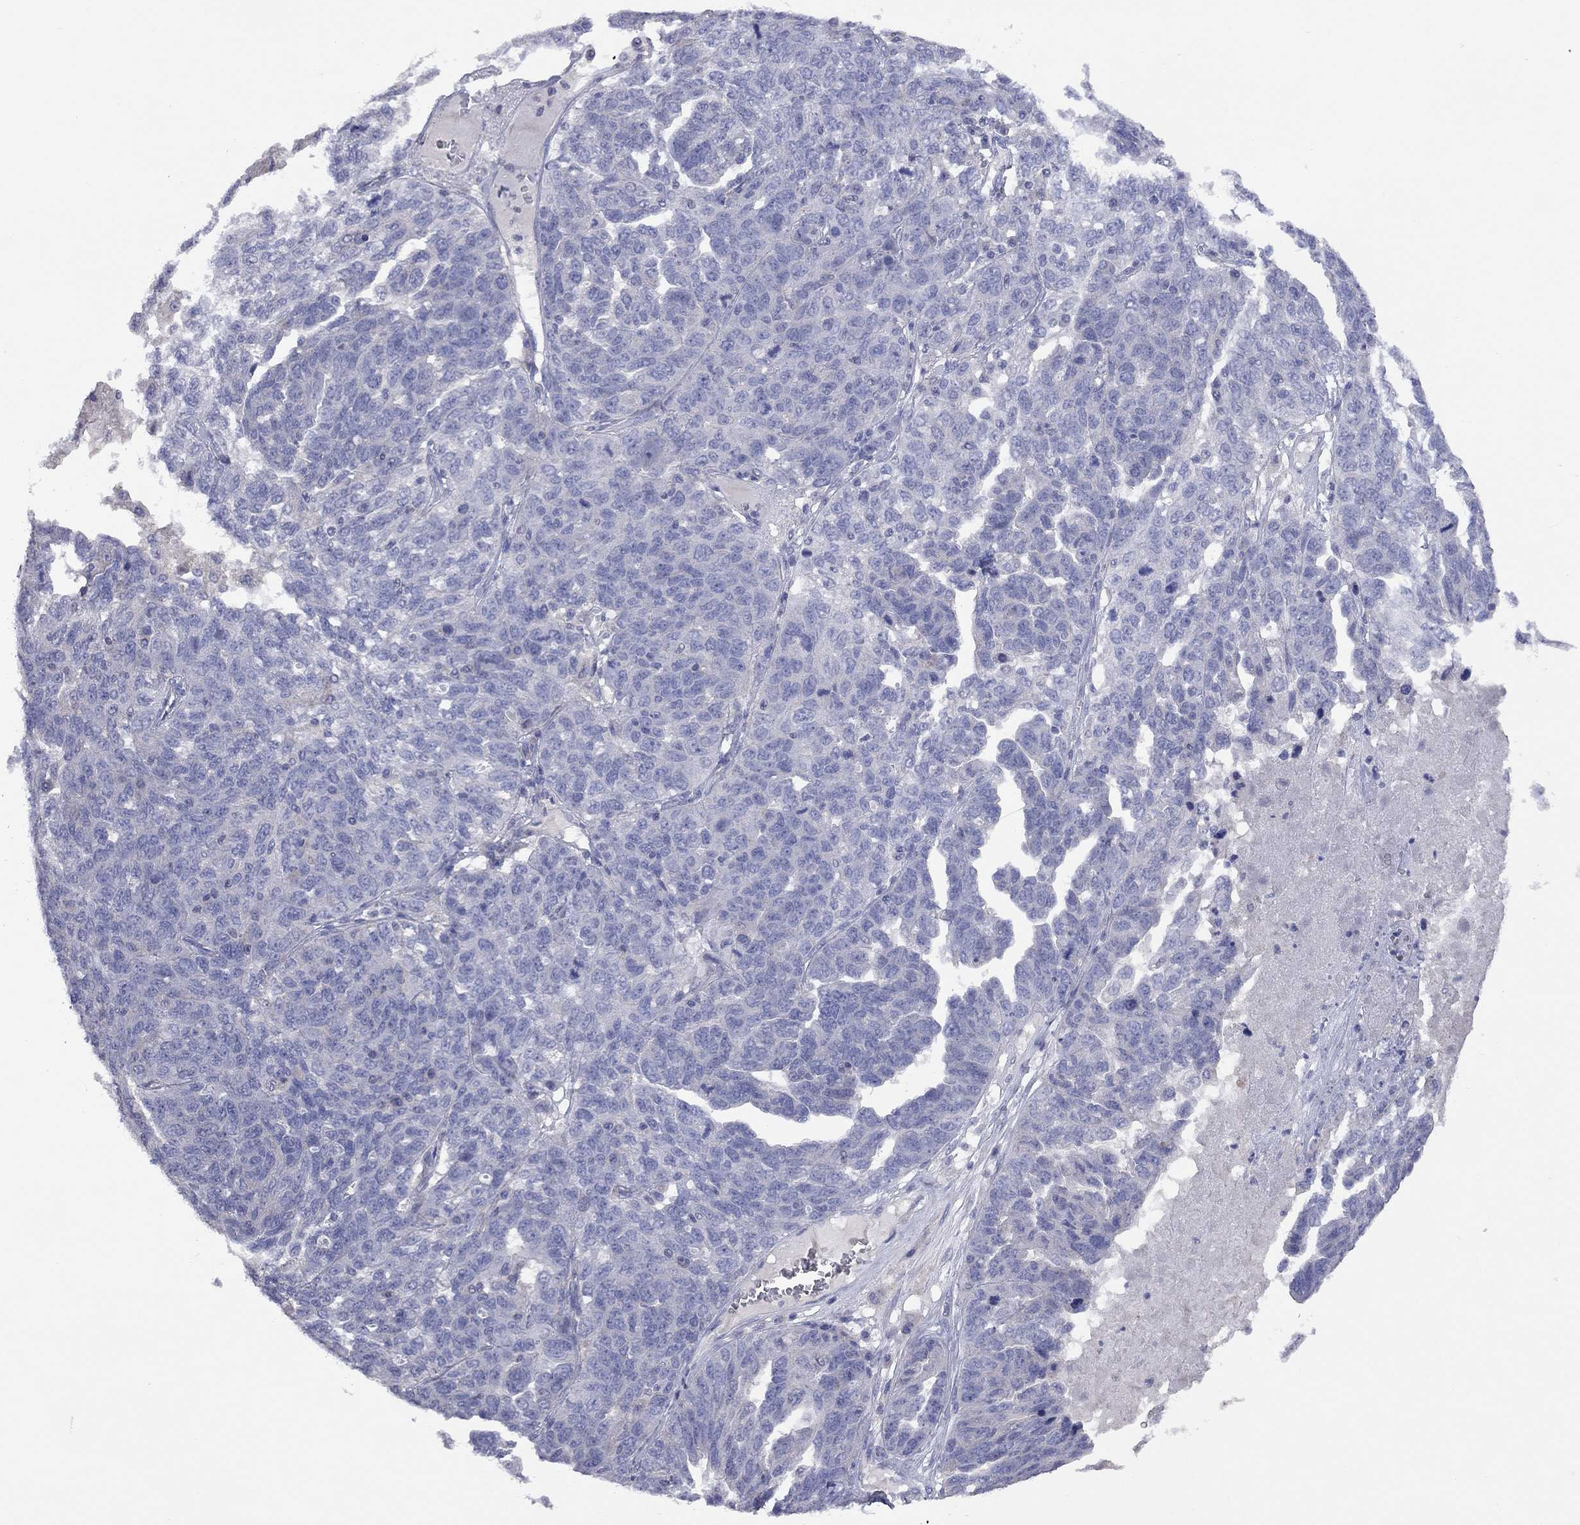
{"staining": {"intensity": "negative", "quantity": "none", "location": "none"}, "tissue": "ovarian cancer", "cell_type": "Tumor cells", "image_type": "cancer", "snomed": [{"axis": "morphology", "description": "Cystadenocarcinoma, serous, NOS"}, {"axis": "topography", "description": "Ovary"}], "caption": "This is an IHC histopathology image of ovarian cancer. There is no expression in tumor cells.", "gene": "KCNB1", "patient": {"sex": "female", "age": 71}}